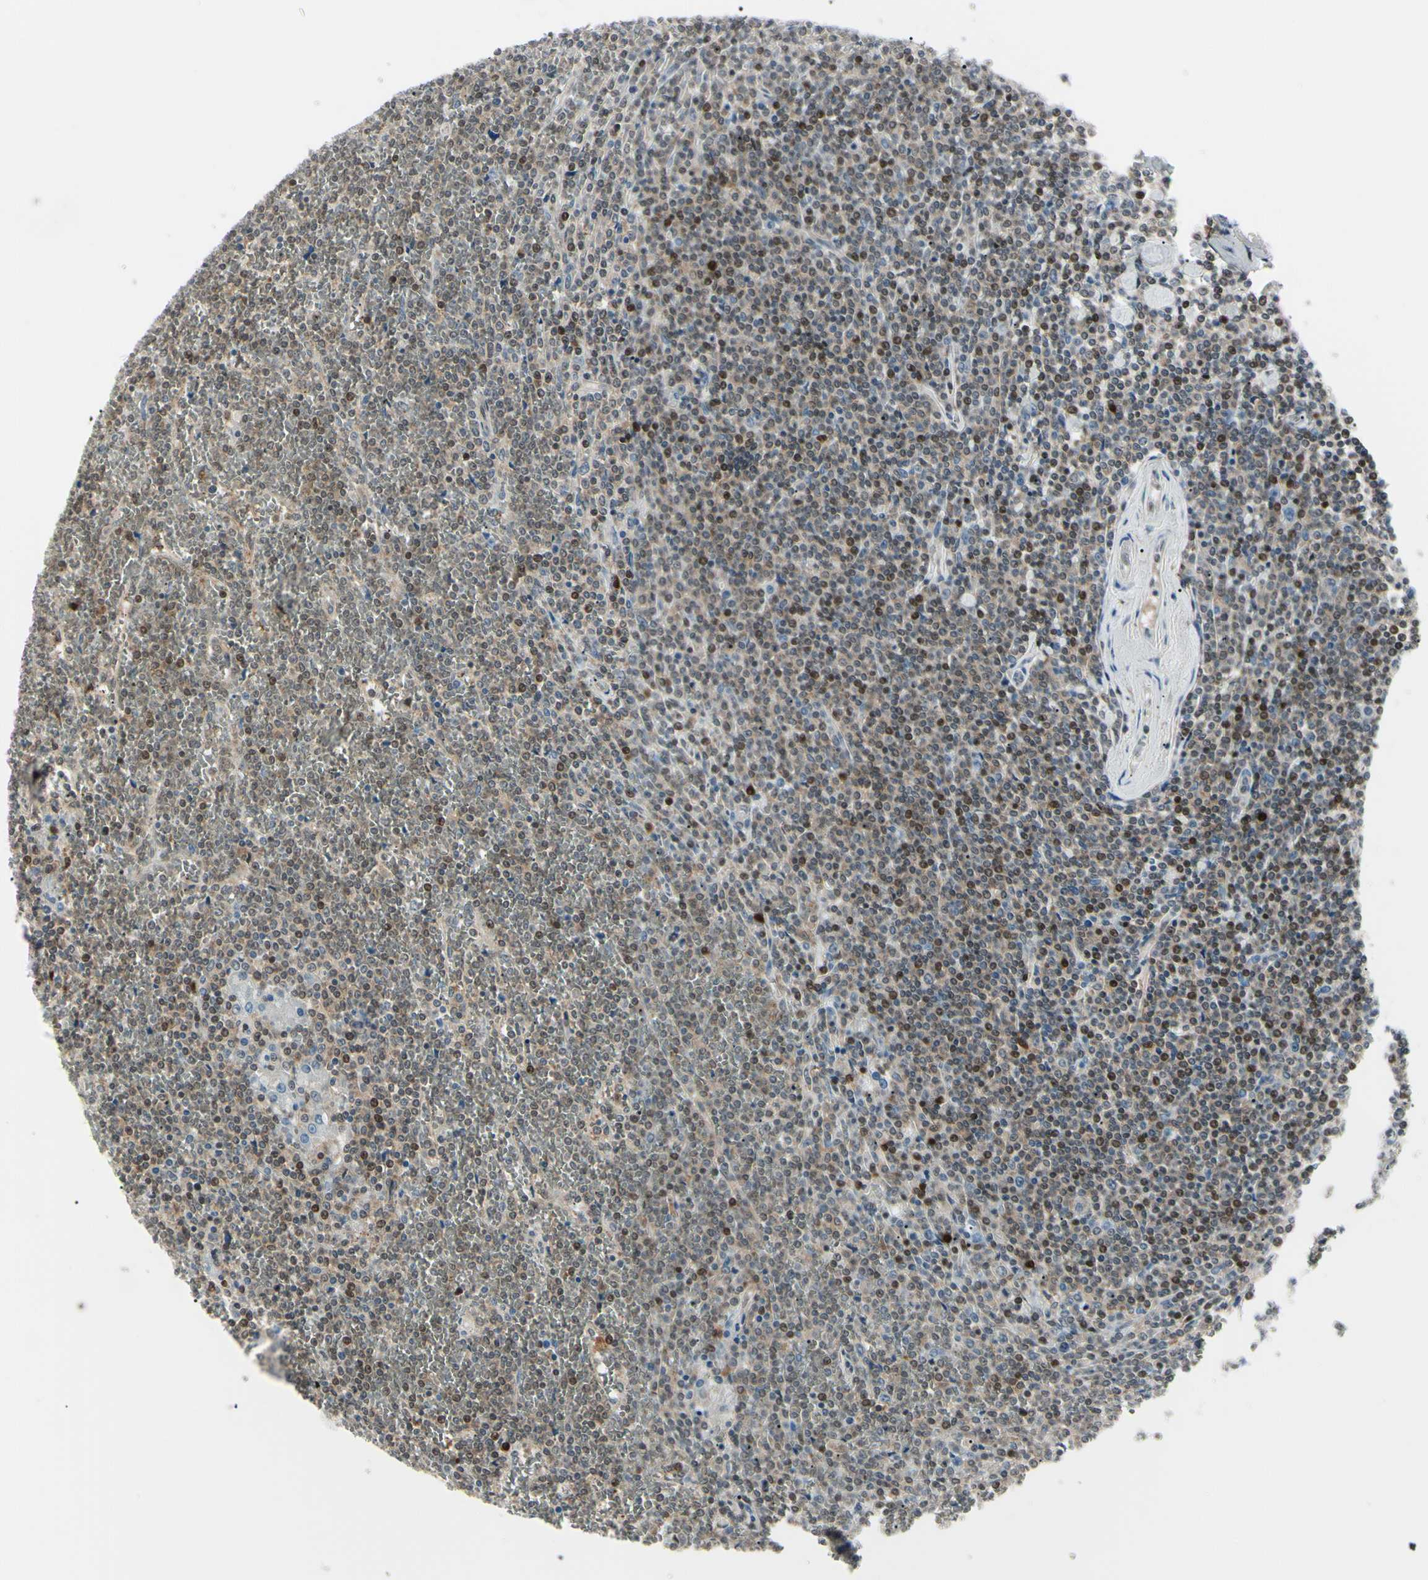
{"staining": {"intensity": "moderate", "quantity": "<25%", "location": "nuclear"}, "tissue": "lymphoma", "cell_type": "Tumor cells", "image_type": "cancer", "snomed": [{"axis": "morphology", "description": "Malignant lymphoma, non-Hodgkin's type, Low grade"}, {"axis": "topography", "description": "Spleen"}], "caption": "Protein staining shows moderate nuclear expression in approximately <25% of tumor cells in low-grade malignant lymphoma, non-Hodgkin's type.", "gene": "PGK1", "patient": {"sex": "female", "age": 19}}